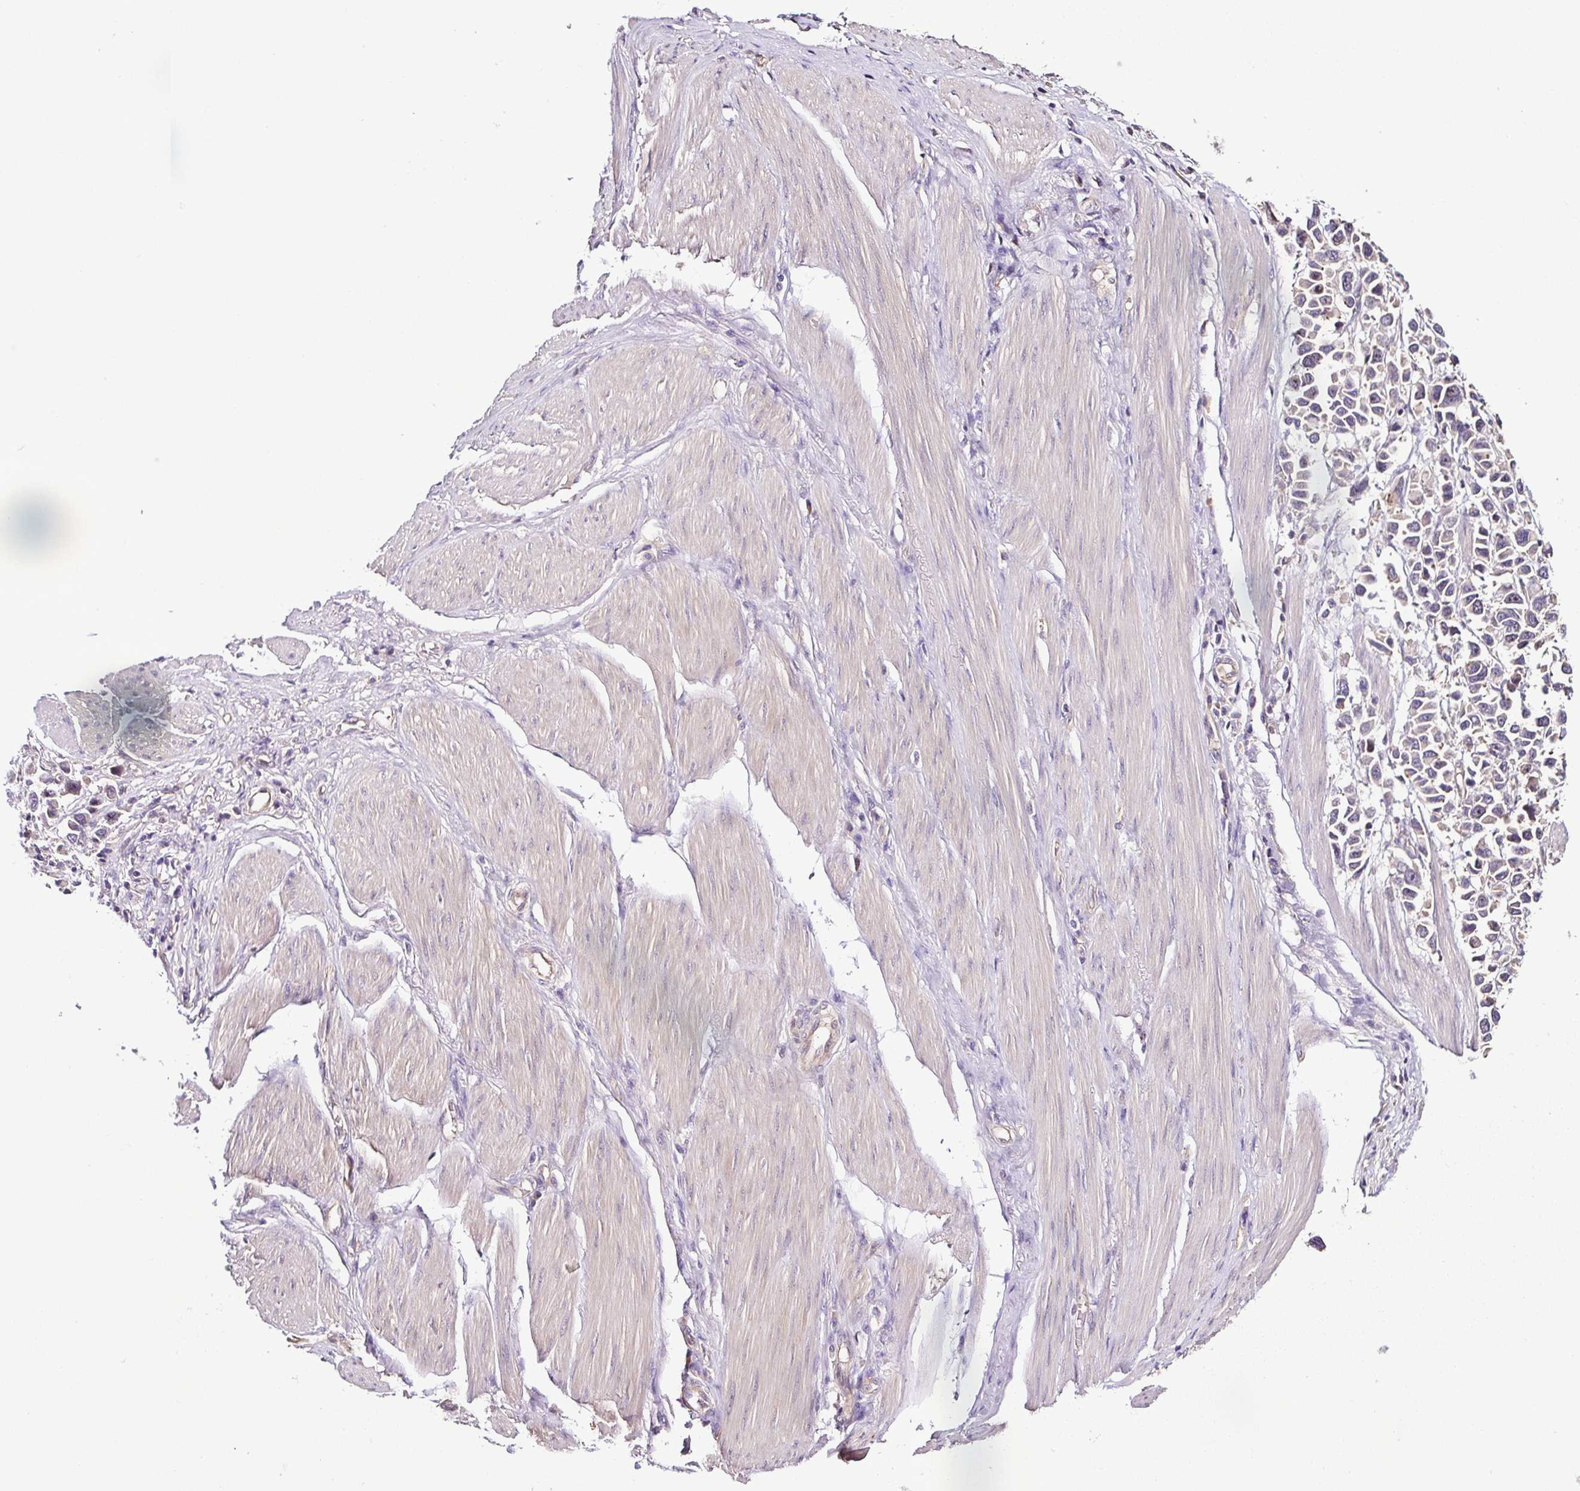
{"staining": {"intensity": "negative", "quantity": "none", "location": "none"}, "tissue": "stomach cancer", "cell_type": "Tumor cells", "image_type": "cancer", "snomed": [{"axis": "morphology", "description": "Adenocarcinoma, NOS"}, {"axis": "topography", "description": "Stomach"}], "caption": "This is an IHC histopathology image of human stomach cancer. There is no staining in tumor cells.", "gene": "LMOD2", "patient": {"sex": "female", "age": 81}}